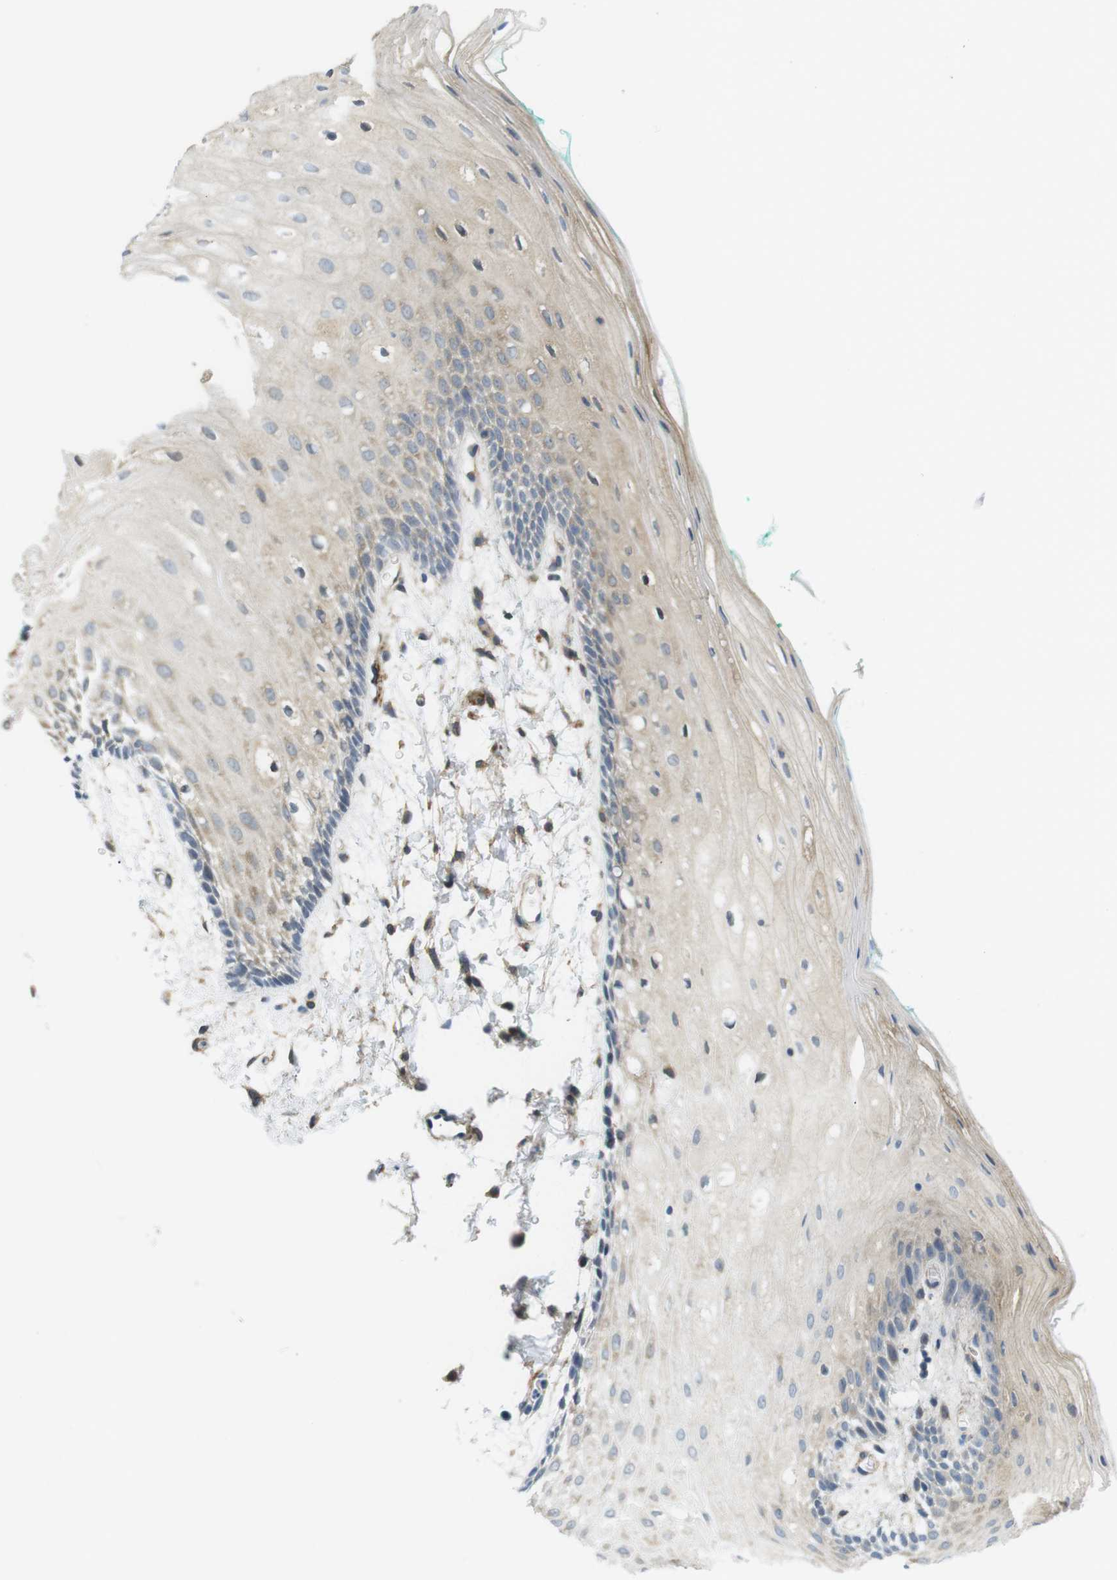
{"staining": {"intensity": "weak", "quantity": "25%-75%", "location": "cytoplasmic/membranous"}, "tissue": "oral mucosa", "cell_type": "Squamous epithelial cells", "image_type": "normal", "snomed": [{"axis": "morphology", "description": "Normal tissue, NOS"}, {"axis": "topography", "description": "Skeletal muscle"}, {"axis": "topography", "description": "Oral tissue"}, {"axis": "topography", "description": "Peripheral nerve tissue"}], "caption": "High-power microscopy captured an immunohistochemistry photomicrograph of normal oral mucosa, revealing weak cytoplasmic/membranous staining in approximately 25%-75% of squamous epithelial cells.", "gene": "KANK2", "patient": {"sex": "female", "age": 84}}